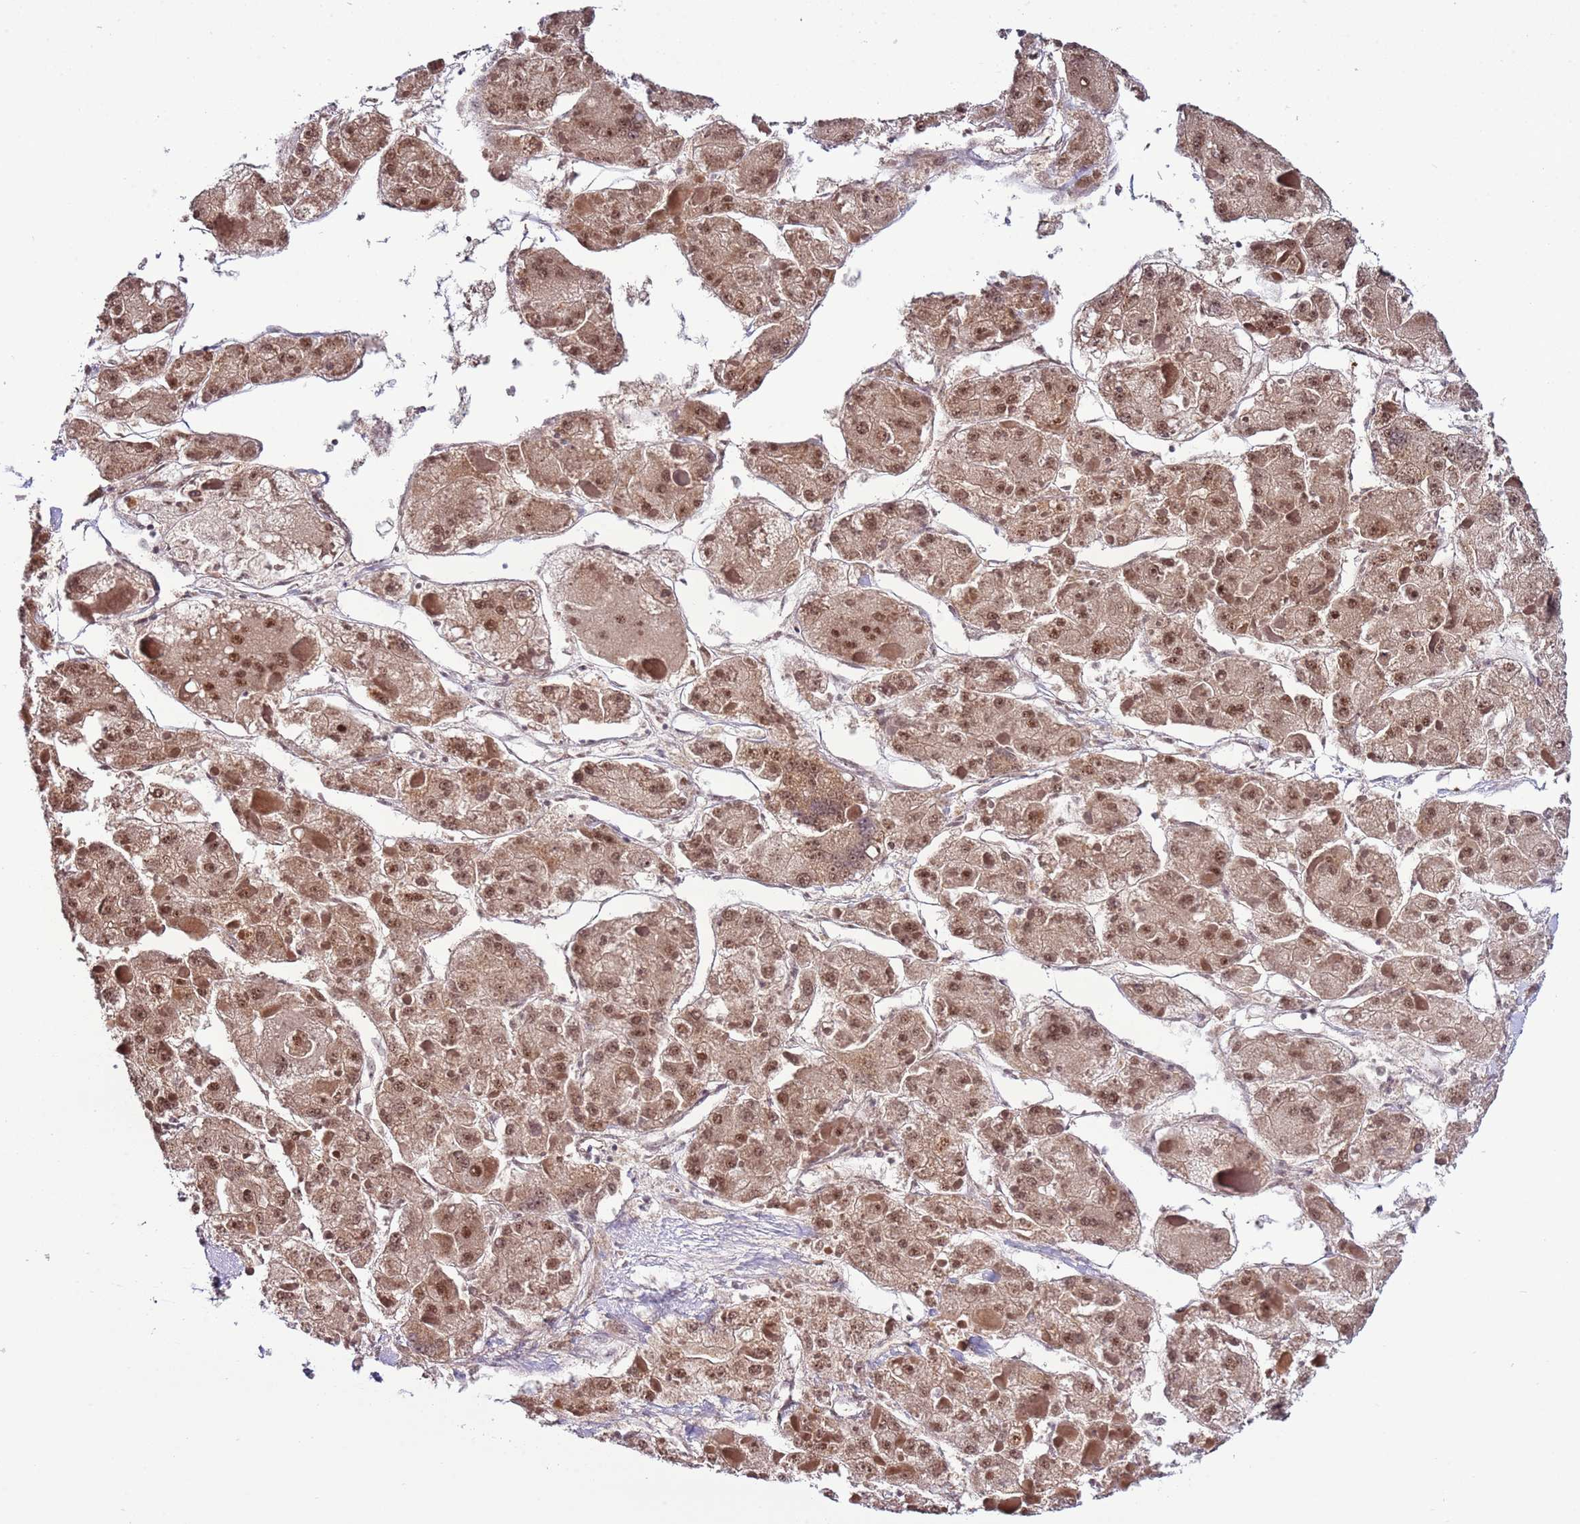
{"staining": {"intensity": "moderate", "quantity": ">75%", "location": "nuclear"}, "tissue": "liver cancer", "cell_type": "Tumor cells", "image_type": "cancer", "snomed": [{"axis": "morphology", "description": "Carcinoma, Hepatocellular, NOS"}, {"axis": "topography", "description": "Liver"}], "caption": "A high-resolution photomicrograph shows IHC staining of liver cancer (hepatocellular carcinoma), which displays moderate nuclear staining in about >75% of tumor cells.", "gene": "PRPF6", "patient": {"sex": "female", "age": 73}}